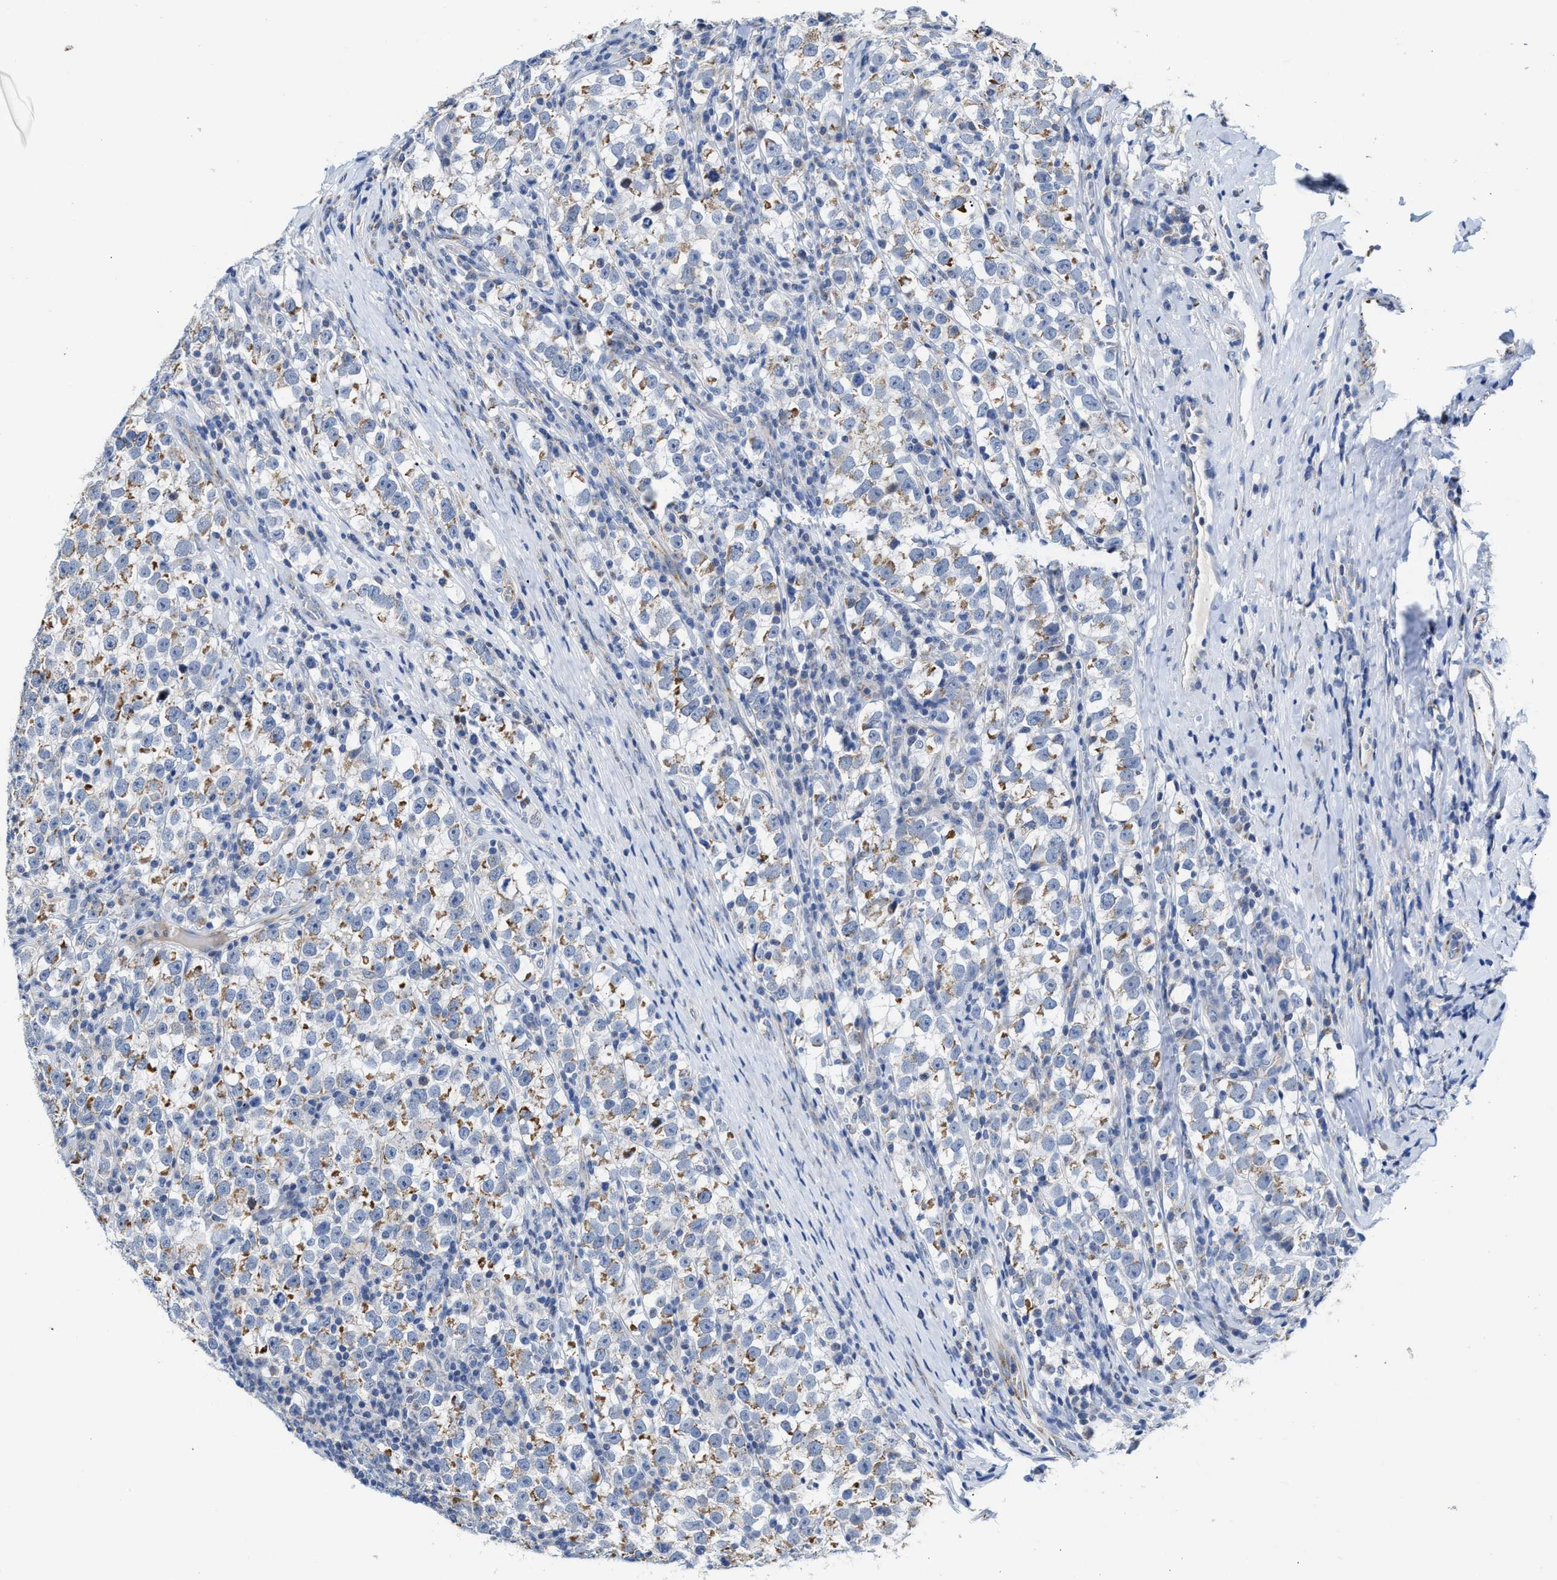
{"staining": {"intensity": "negative", "quantity": "none", "location": "none"}, "tissue": "testis cancer", "cell_type": "Tumor cells", "image_type": "cancer", "snomed": [{"axis": "morphology", "description": "Normal tissue, NOS"}, {"axis": "morphology", "description": "Seminoma, NOS"}, {"axis": "topography", "description": "Testis"}], "caption": "IHC of testis cancer (seminoma) demonstrates no expression in tumor cells.", "gene": "JAG1", "patient": {"sex": "male", "age": 43}}